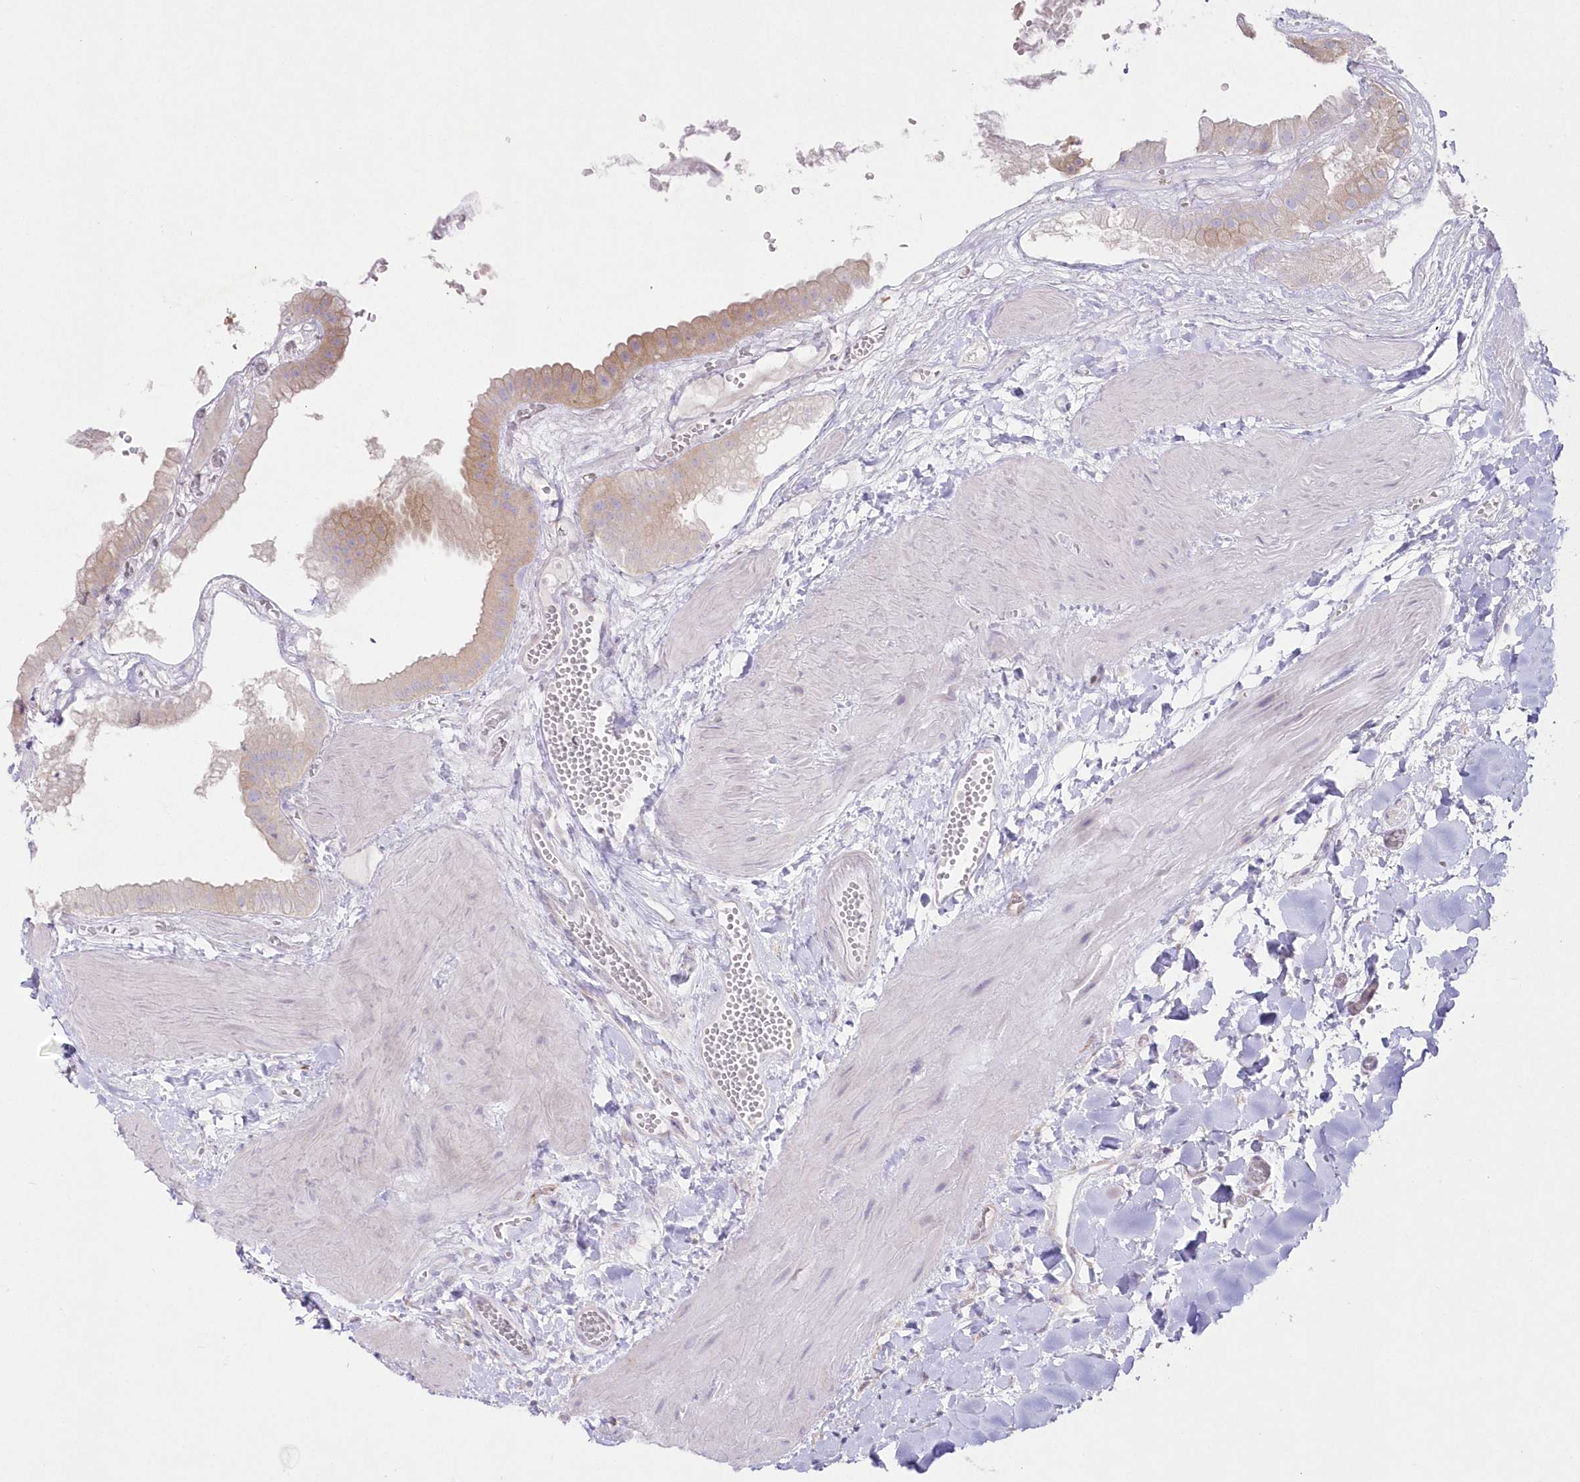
{"staining": {"intensity": "moderate", "quantity": ">75%", "location": "cytoplasmic/membranous"}, "tissue": "gallbladder", "cell_type": "Glandular cells", "image_type": "normal", "snomed": [{"axis": "morphology", "description": "Normal tissue, NOS"}, {"axis": "topography", "description": "Gallbladder"}], "caption": "Human gallbladder stained for a protein (brown) reveals moderate cytoplasmic/membranous positive staining in approximately >75% of glandular cells.", "gene": "ZNF843", "patient": {"sex": "male", "age": 55}}